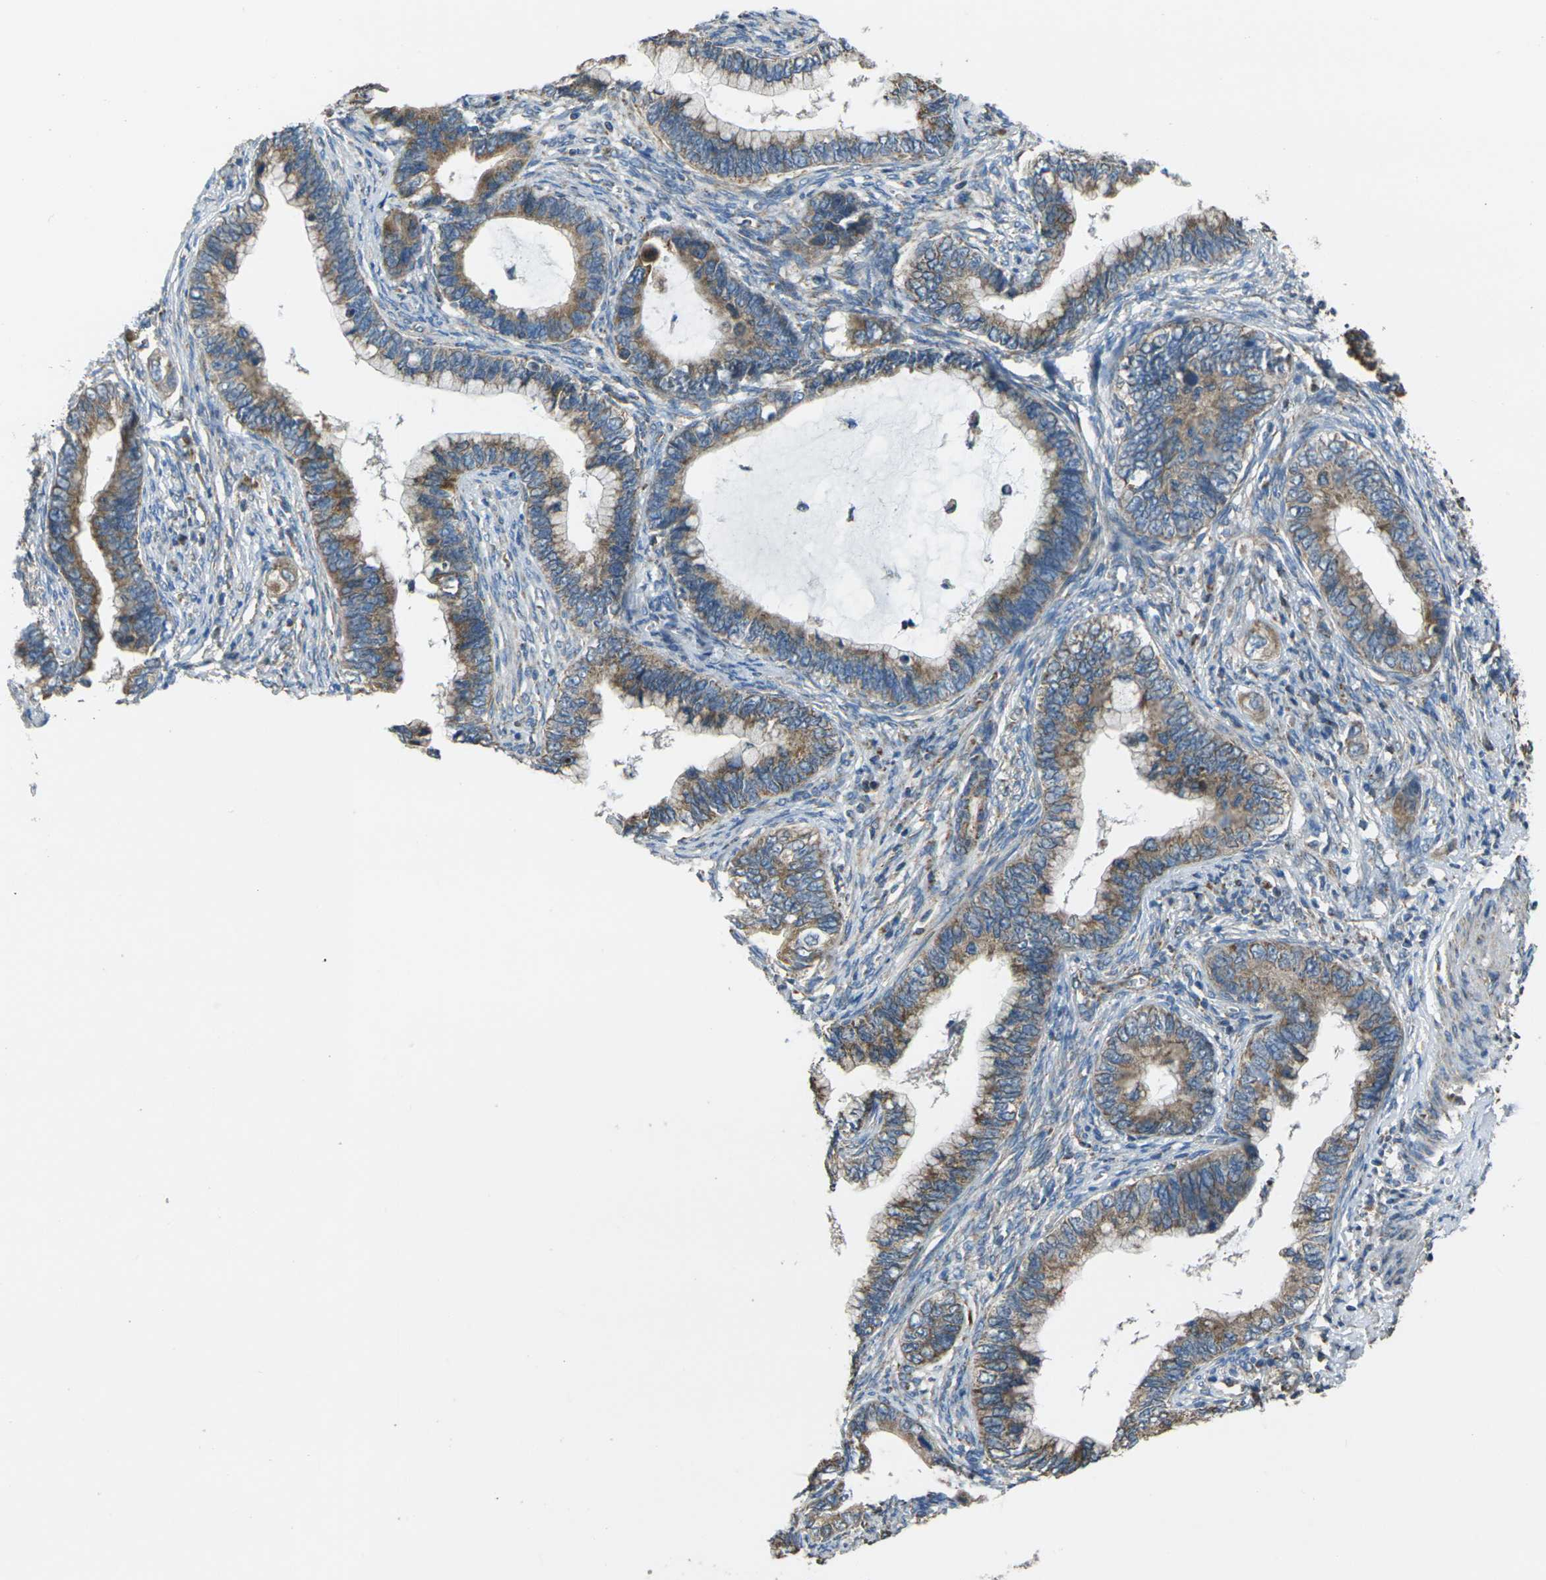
{"staining": {"intensity": "moderate", "quantity": ">75%", "location": "cytoplasmic/membranous"}, "tissue": "cervical cancer", "cell_type": "Tumor cells", "image_type": "cancer", "snomed": [{"axis": "morphology", "description": "Adenocarcinoma, NOS"}, {"axis": "topography", "description": "Cervix"}], "caption": "Cervical cancer stained with a brown dye reveals moderate cytoplasmic/membranous positive expression in approximately >75% of tumor cells.", "gene": "TMEM120B", "patient": {"sex": "female", "age": 44}}